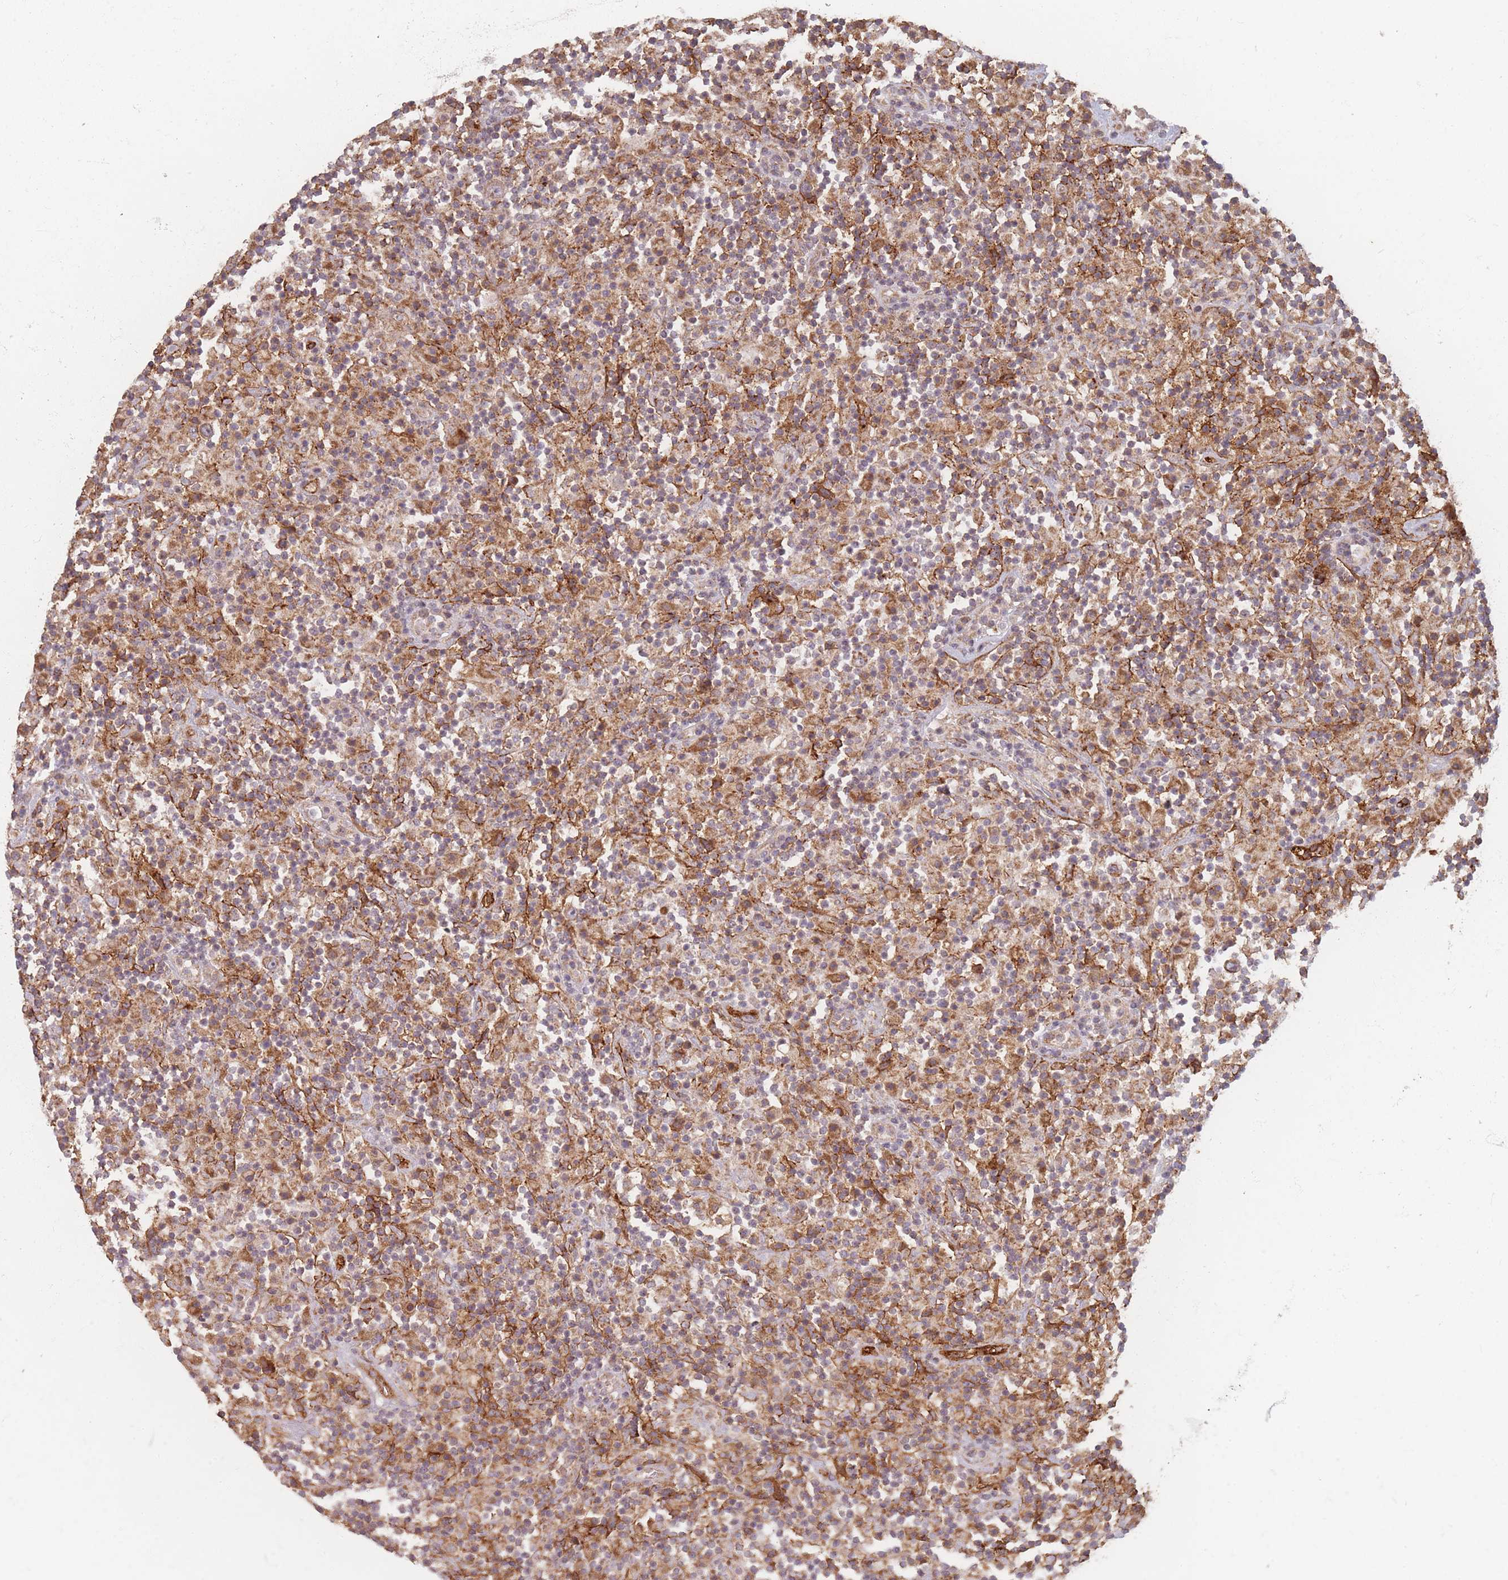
{"staining": {"intensity": "moderate", "quantity": ">75%", "location": "cytoplasmic/membranous"}, "tissue": "lymphoma", "cell_type": "Tumor cells", "image_type": "cancer", "snomed": [{"axis": "morphology", "description": "Hodgkin's disease, NOS"}, {"axis": "topography", "description": "Lymph node"}], "caption": "Immunohistochemical staining of Hodgkin's disease reveals moderate cytoplasmic/membranous protein expression in about >75% of tumor cells.", "gene": "MRPS6", "patient": {"sex": "male", "age": 70}}